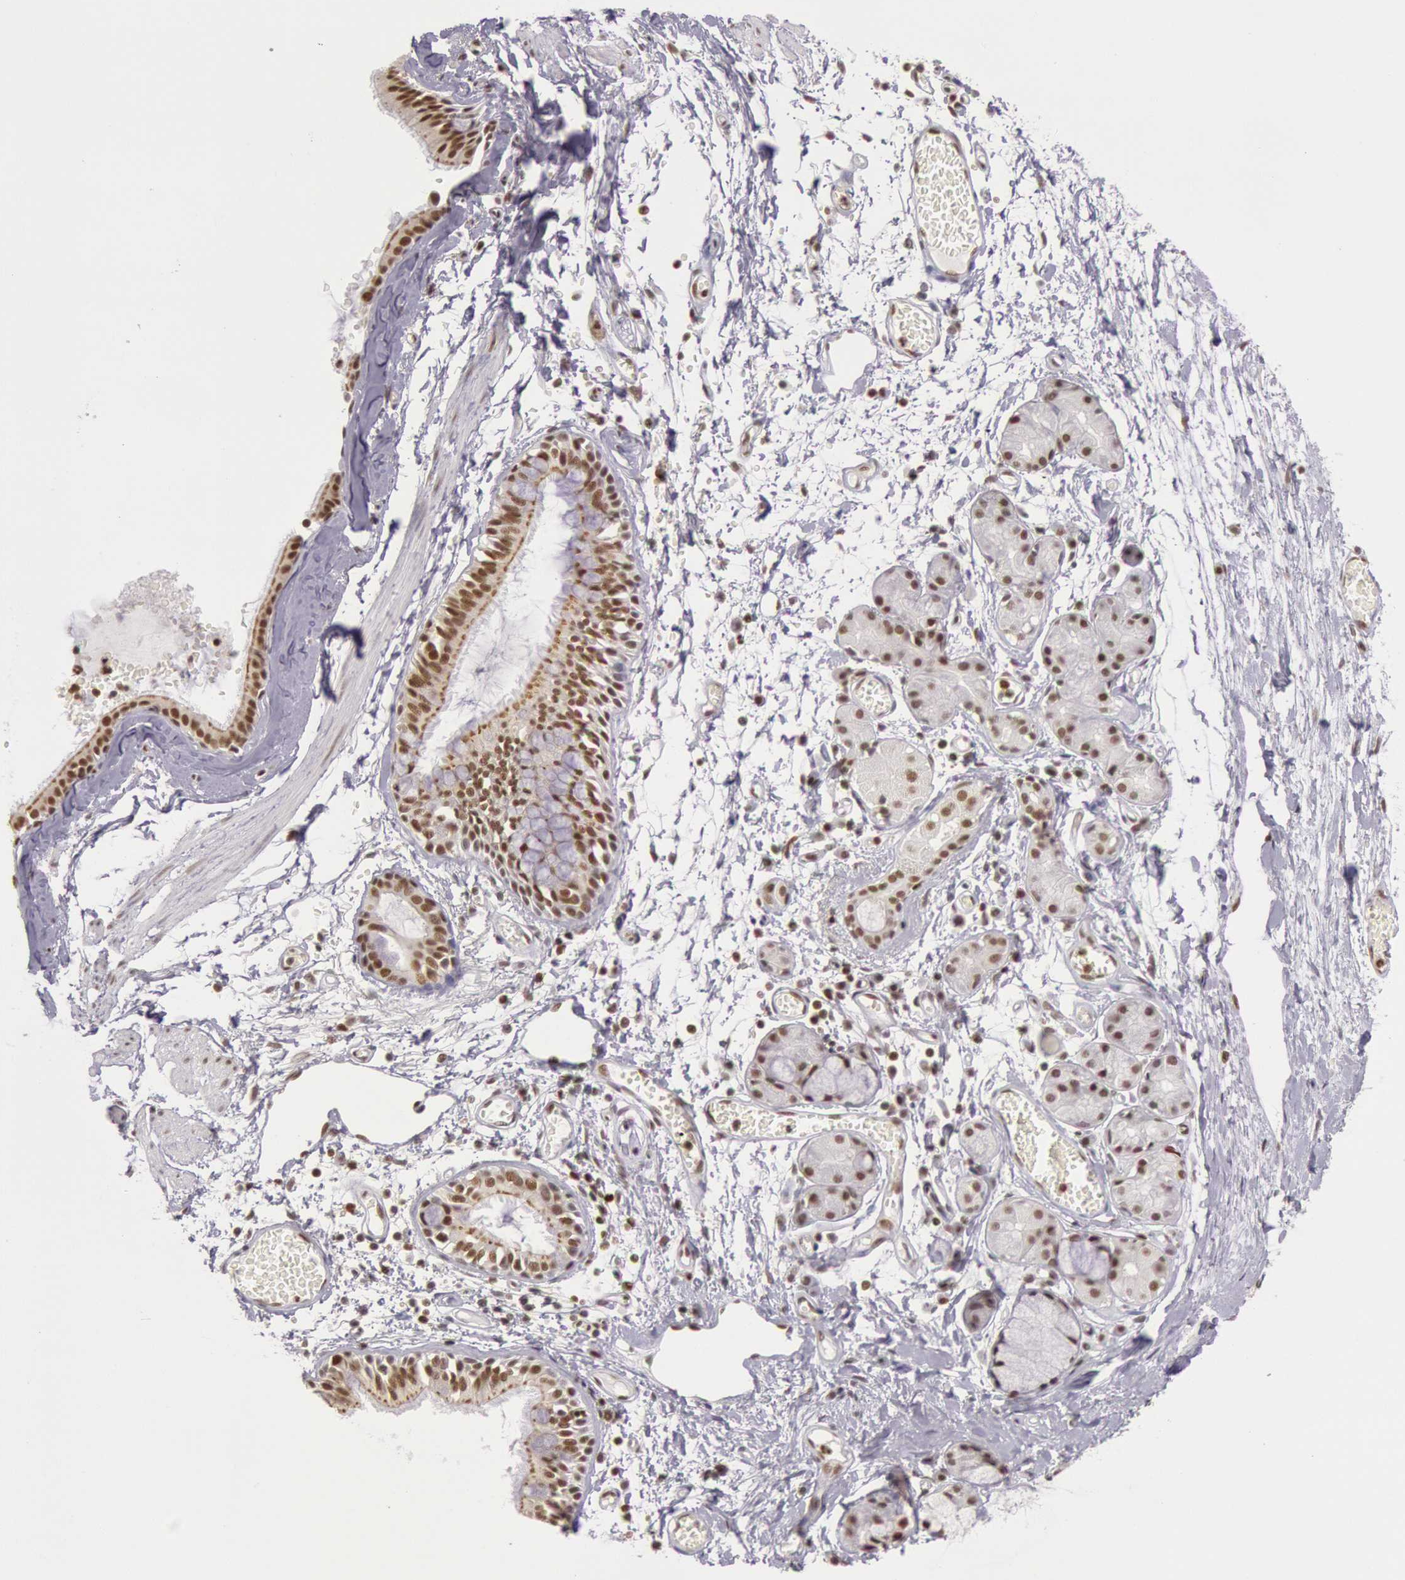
{"staining": {"intensity": "strong", "quantity": ">75%", "location": "nuclear"}, "tissue": "bronchus", "cell_type": "Respiratory epithelial cells", "image_type": "normal", "snomed": [{"axis": "morphology", "description": "Normal tissue, NOS"}, {"axis": "topography", "description": "Bronchus"}, {"axis": "topography", "description": "Lung"}], "caption": "Bronchus stained with immunohistochemistry demonstrates strong nuclear staining in about >75% of respiratory epithelial cells.", "gene": "ESS2", "patient": {"sex": "female", "age": 56}}